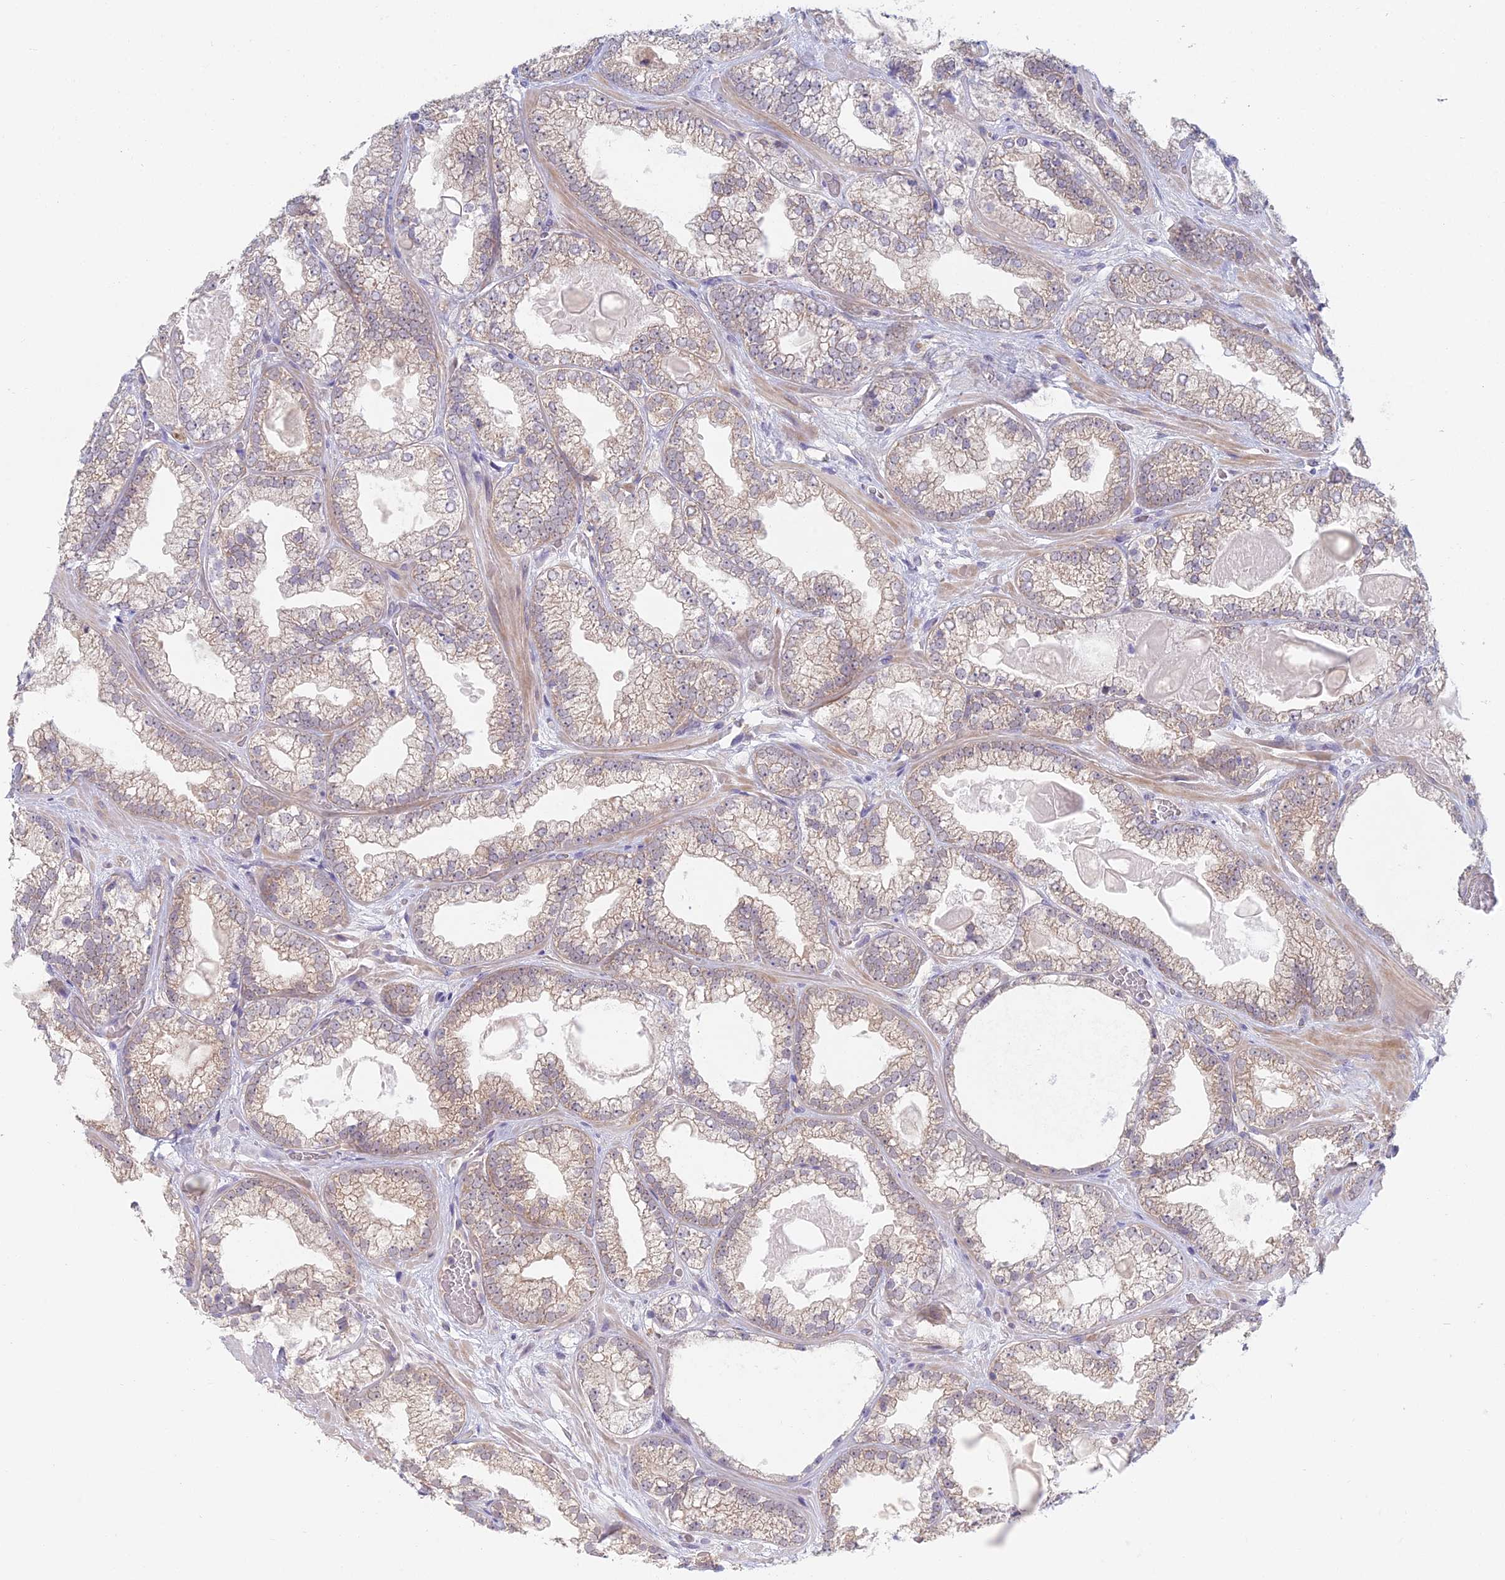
{"staining": {"intensity": "weak", "quantity": "<25%", "location": "cytoplasmic/membranous"}, "tissue": "prostate cancer", "cell_type": "Tumor cells", "image_type": "cancer", "snomed": [{"axis": "morphology", "description": "Adenocarcinoma, Low grade"}, {"axis": "topography", "description": "Prostate"}], "caption": "Protein analysis of low-grade adenocarcinoma (prostate) displays no significant positivity in tumor cells. Brightfield microscopy of immunohistochemistry (IHC) stained with DAB (3,3'-diaminobenzidine) (brown) and hematoxylin (blue), captured at high magnification.", "gene": "METTL26", "patient": {"sex": "male", "age": 57}}